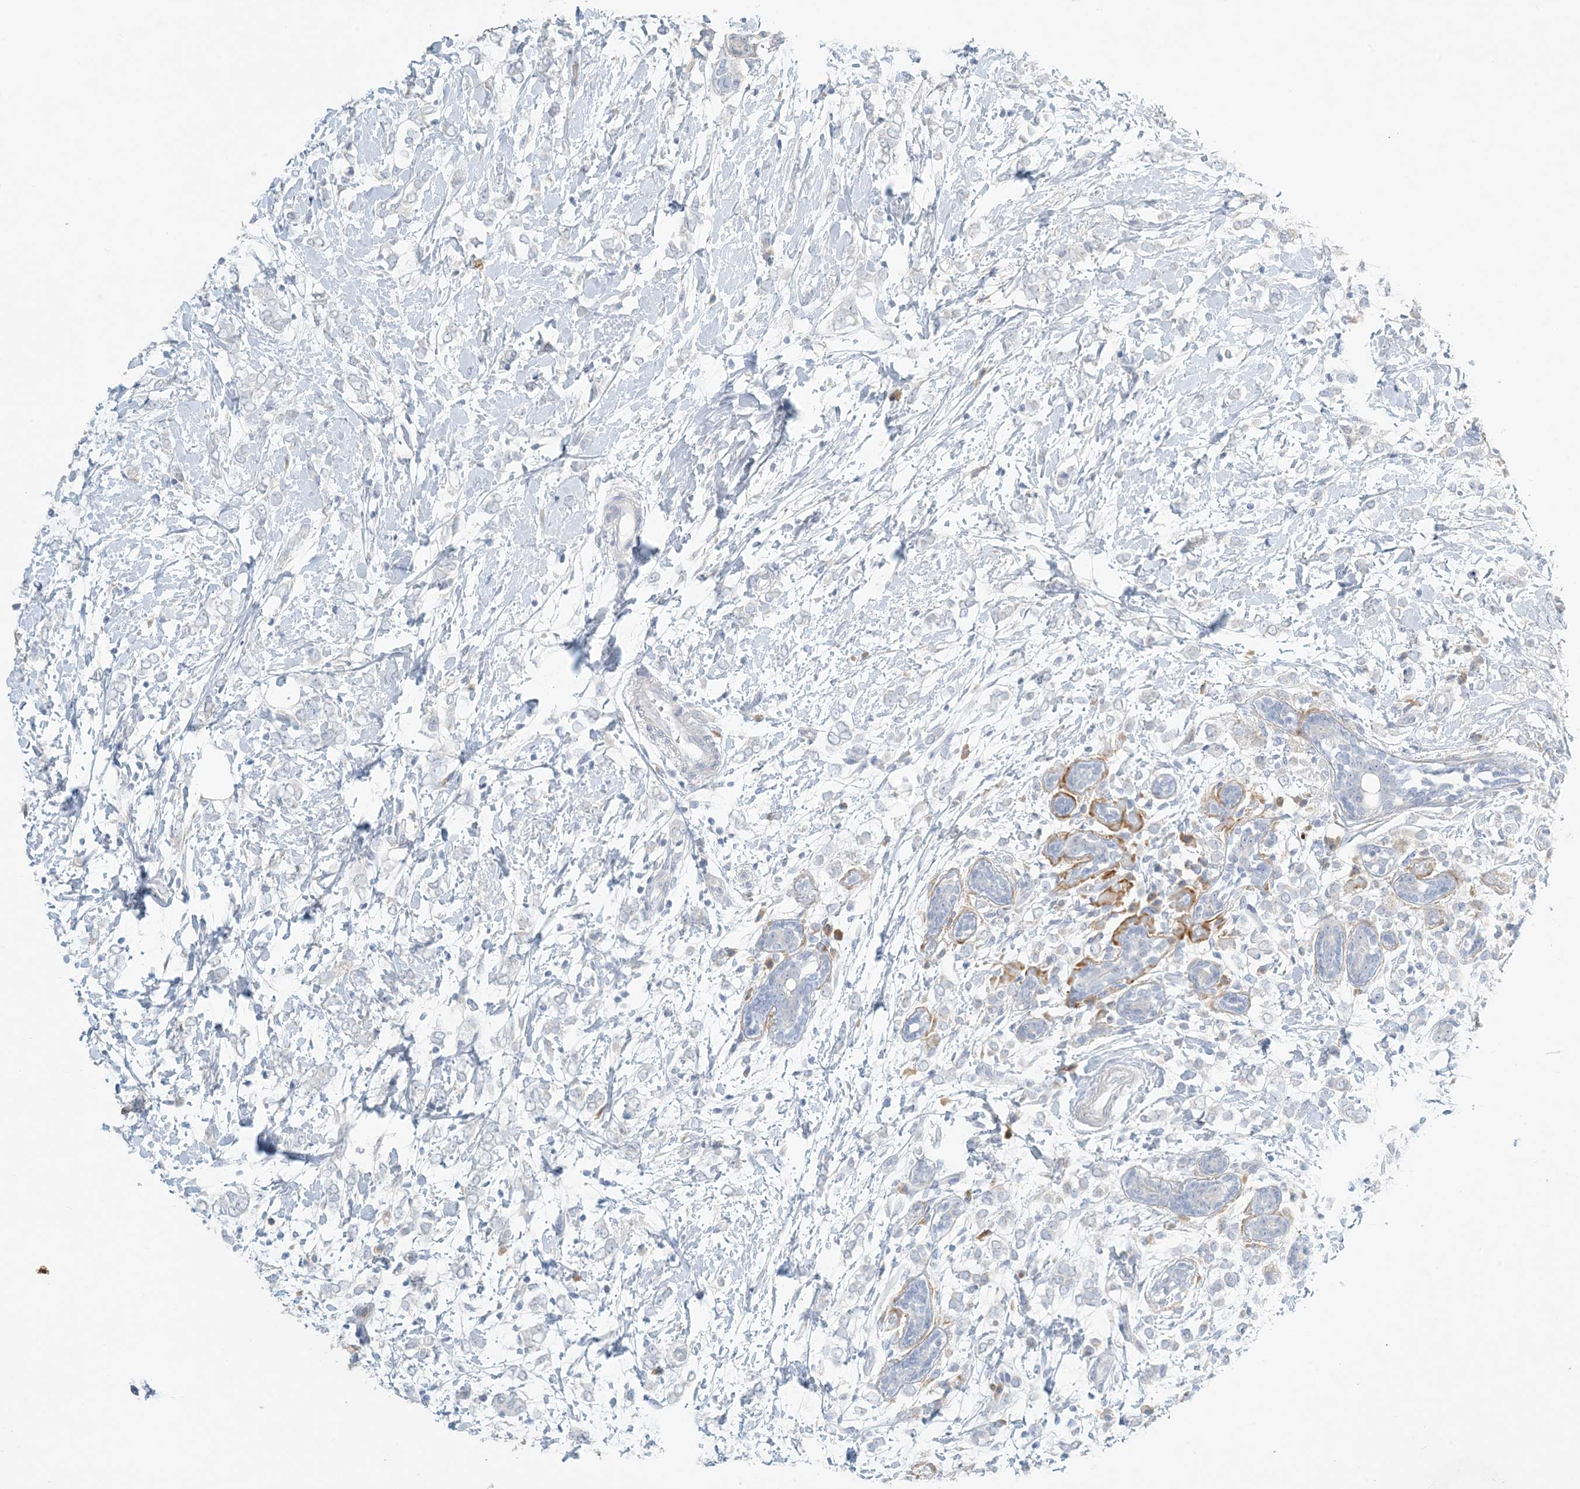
{"staining": {"intensity": "negative", "quantity": "none", "location": "none"}, "tissue": "breast cancer", "cell_type": "Tumor cells", "image_type": "cancer", "snomed": [{"axis": "morphology", "description": "Normal tissue, NOS"}, {"axis": "morphology", "description": "Lobular carcinoma"}, {"axis": "topography", "description": "Breast"}], "caption": "This is an immunohistochemistry (IHC) histopathology image of human breast cancer. There is no expression in tumor cells.", "gene": "ZNF385D", "patient": {"sex": "female", "age": 47}}